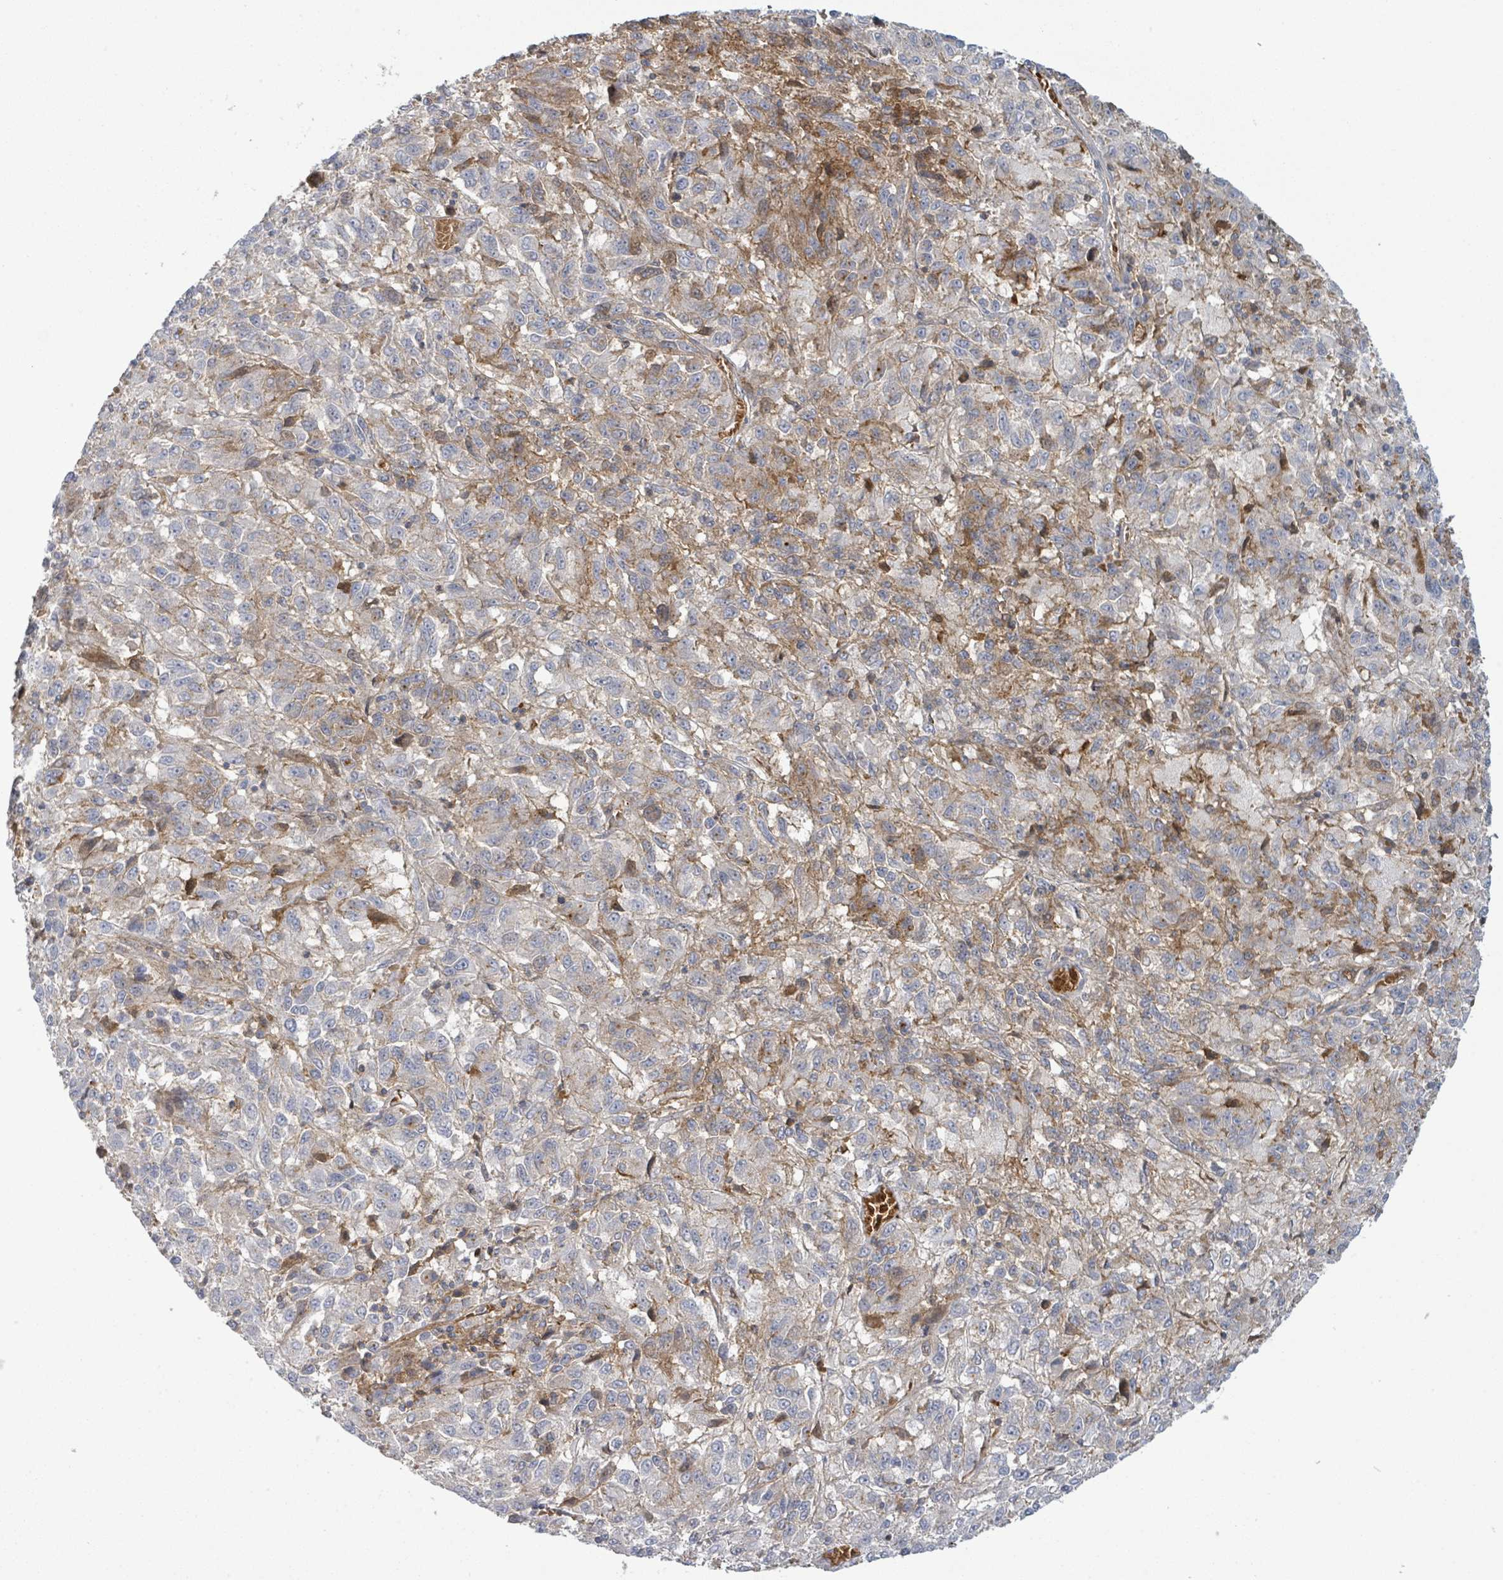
{"staining": {"intensity": "negative", "quantity": "none", "location": "none"}, "tissue": "melanoma", "cell_type": "Tumor cells", "image_type": "cancer", "snomed": [{"axis": "morphology", "description": "Malignant melanoma, Metastatic site"}, {"axis": "topography", "description": "Lung"}], "caption": "The photomicrograph displays no significant staining in tumor cells of melanoma.", "gene": "TNFRSF14", "patient": {"sex": "male", "age": 64}}